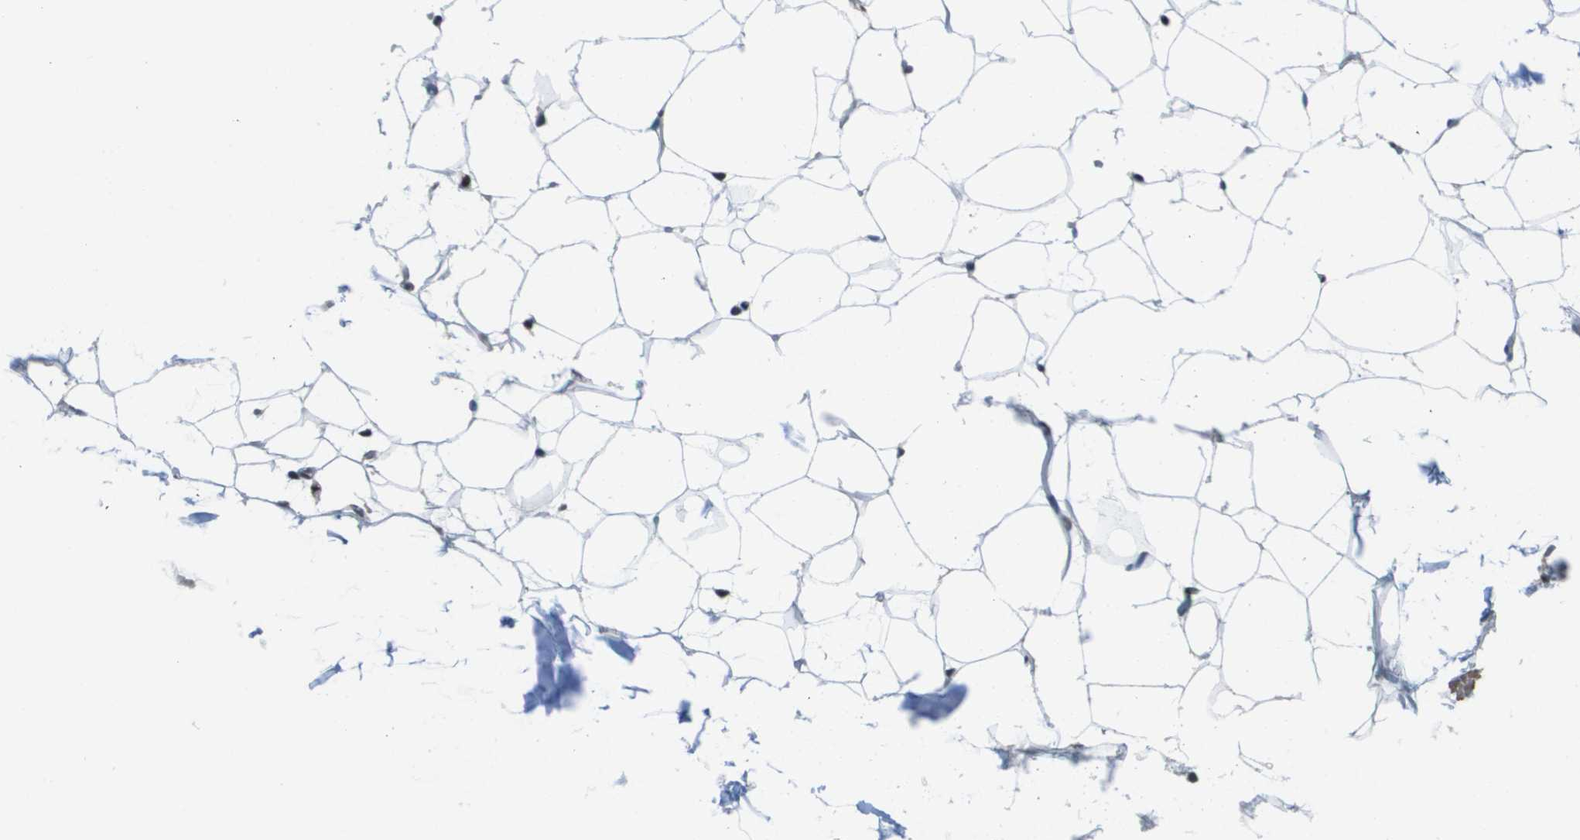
{"staining": {"intensity": "moderate", "quantity": ">75%", "location": "nuclear"}, "tissue": "adipose tissue", "cell_type": "Adipocytes", "image_type": "normal", "snomed": [{"axis": "morphology", "description": "Normal tissue, NOS"}, {"axis": "topography", "description": "Breast"}, {"axis": "topography", "description": "Soft tissue"}], "caption": "Benign adipose tissue displays moderate nuclear staining in approximately >75% of adipocytes, visualized by immunohistochemistry. (DAB (3,3'-diaminobenzidine) = brown stain, brightfield microscopy at high magnification).", "gene": "PRCC", "patient": {"sex": "female", "age": 75}}